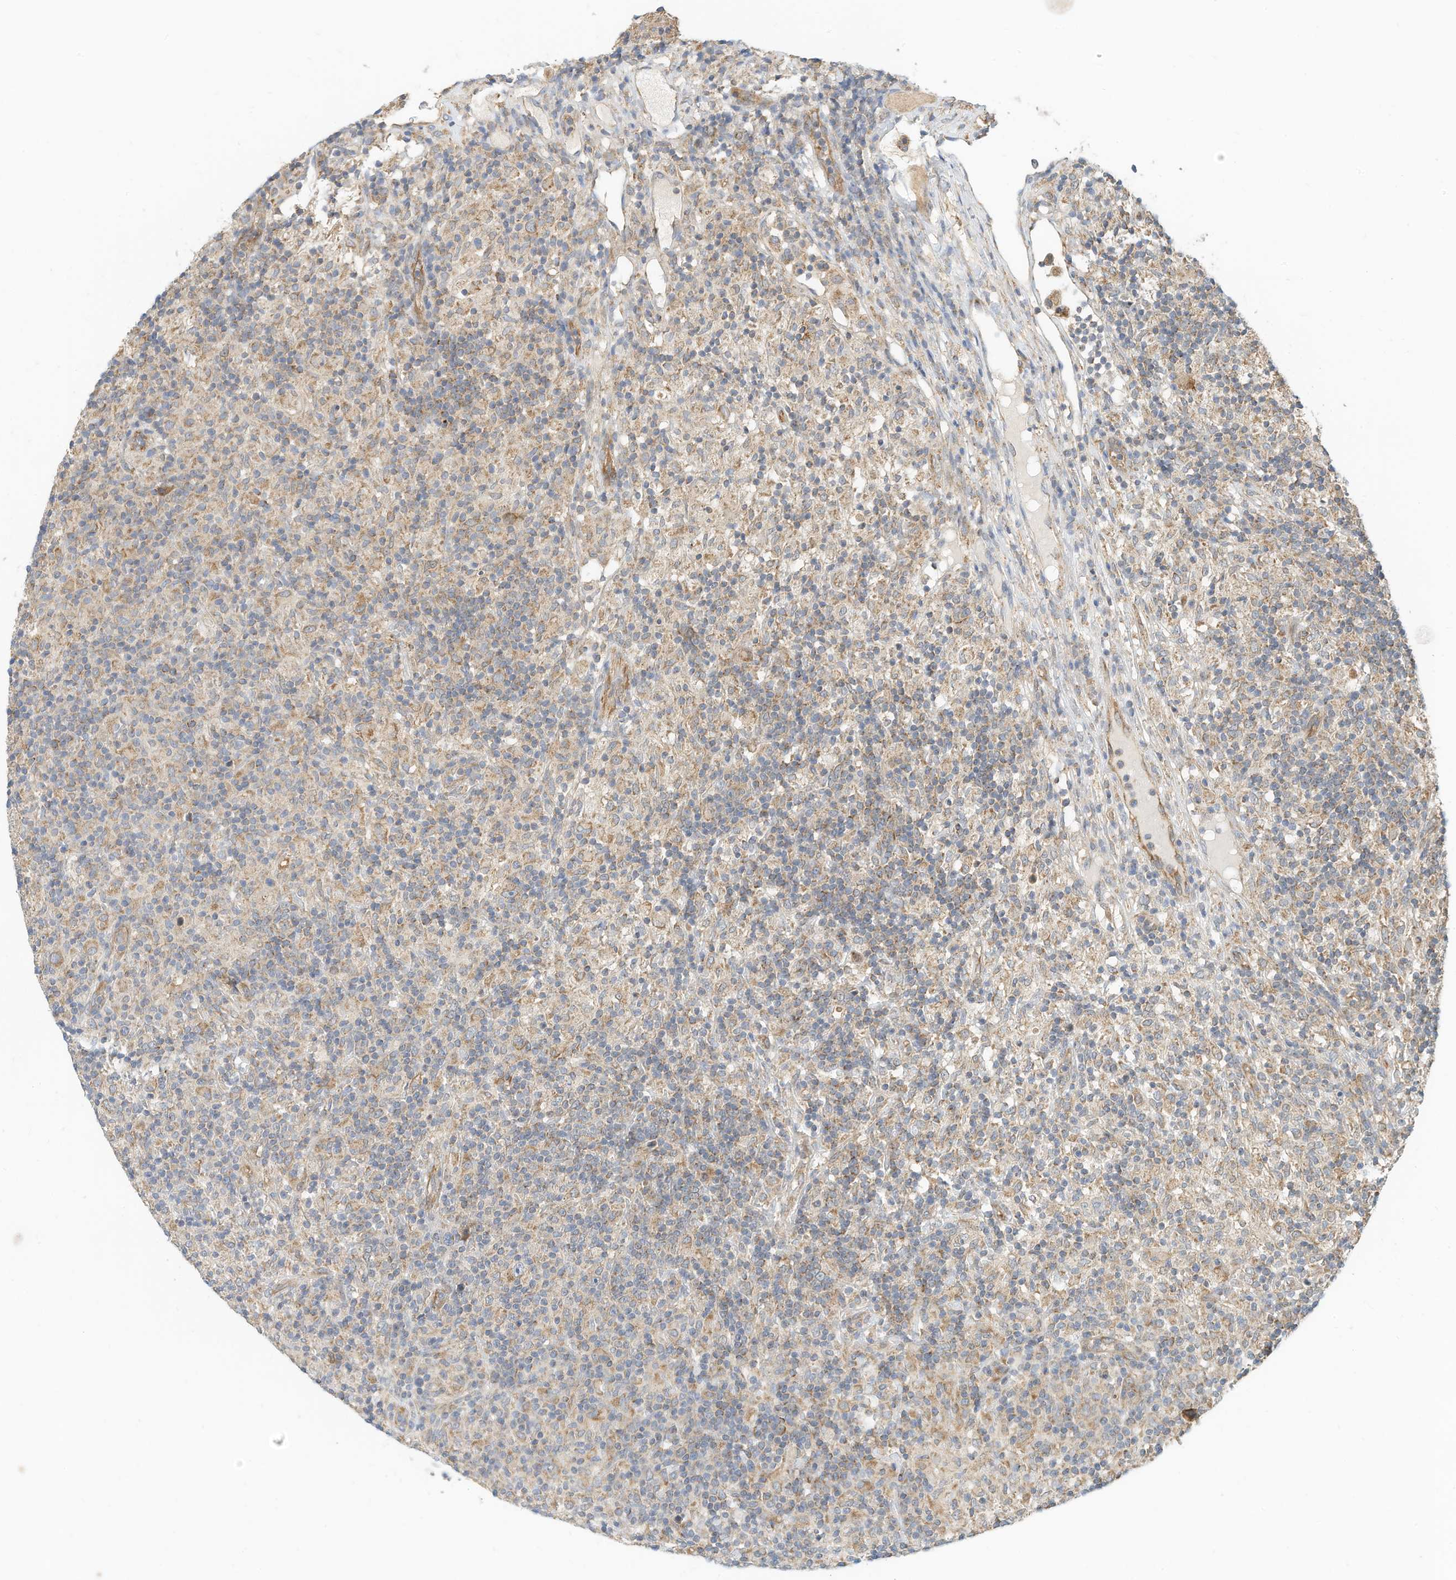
{"staining": {"intensity": "weak", "quantity": ">75%", "location": "cytoplasmic/membranous"}, "tissue": "lymphoma", "cell_type": "Tumor cells", "image_type": "cancer", "snomed": [{"axis": "morphology", "description": "Hodgkin's disease, NOS"}, {"axis": "topography", "description": "Lymph node"}], "caption": "Lymphoma stained with DAB IHC shows low levels of weak cytoplasmic/membranous staining in approximately >75% of tumor cells.", "gene": "METTL6", "patient": {"sex": "male", "age": 70}}